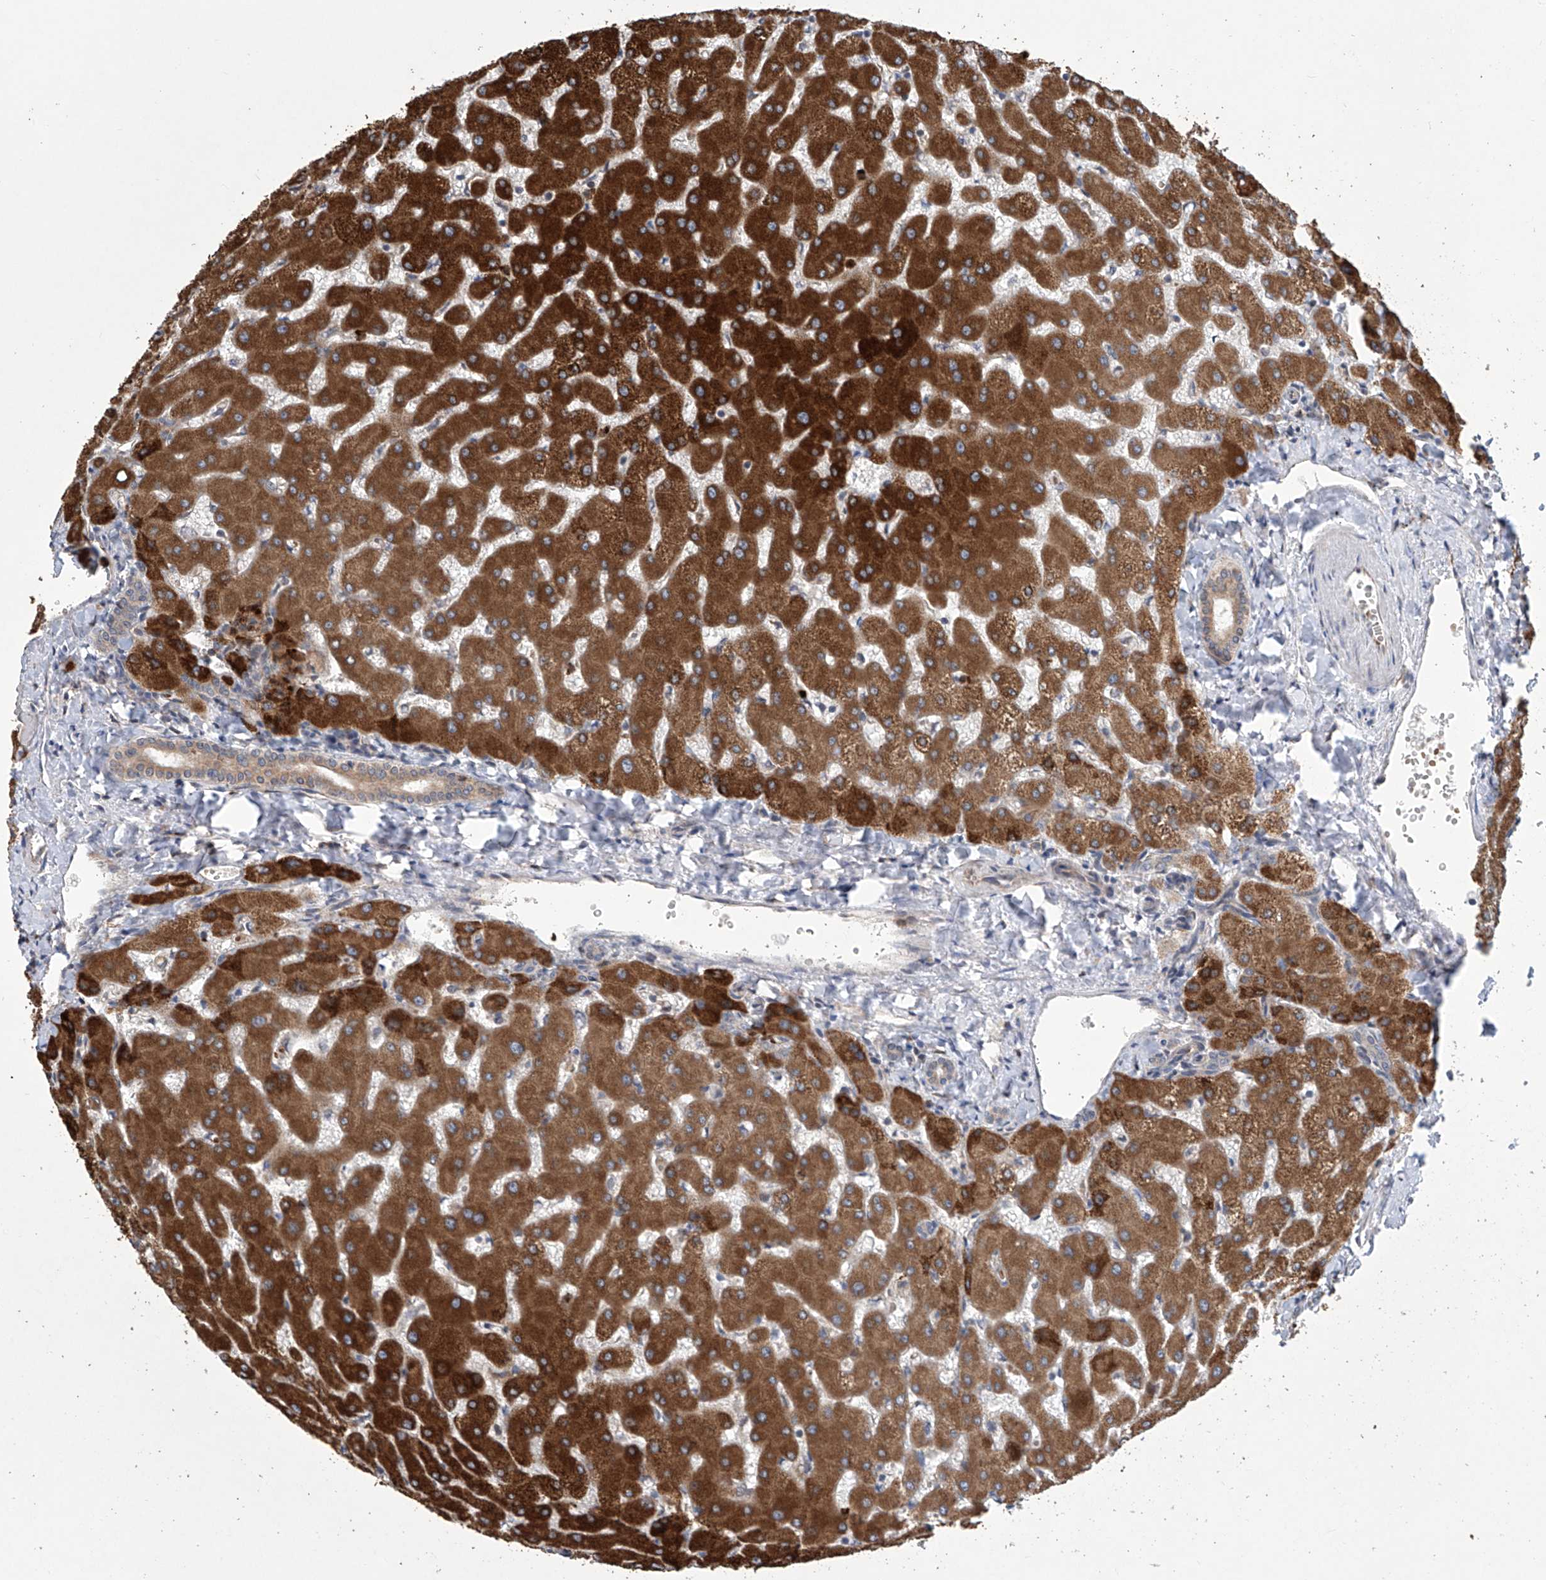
{"staining": {"intensity": "weak", "quantity": ">75%", "location": "cytoplasmic/membranous"}, "tissue": "liver", "cell_type": "Cholangiocytes", "image_type": "normal", "snomed": [{"axis": "morphology", "description": "Normal tissue, NOS"}, {"axis": "topography", "description": "Liver"}], "caption": "IHC micrograph of benign liver: liver stained using IHC demonstrates low levels of weak protein expression localized specifically in the cytoplasmic/membranous of cholangiocytes, appearing as a cytoplasmic/membranous brown color.", "gene": "EIF2D", "patient": {"sex": "female", "age": 63}}